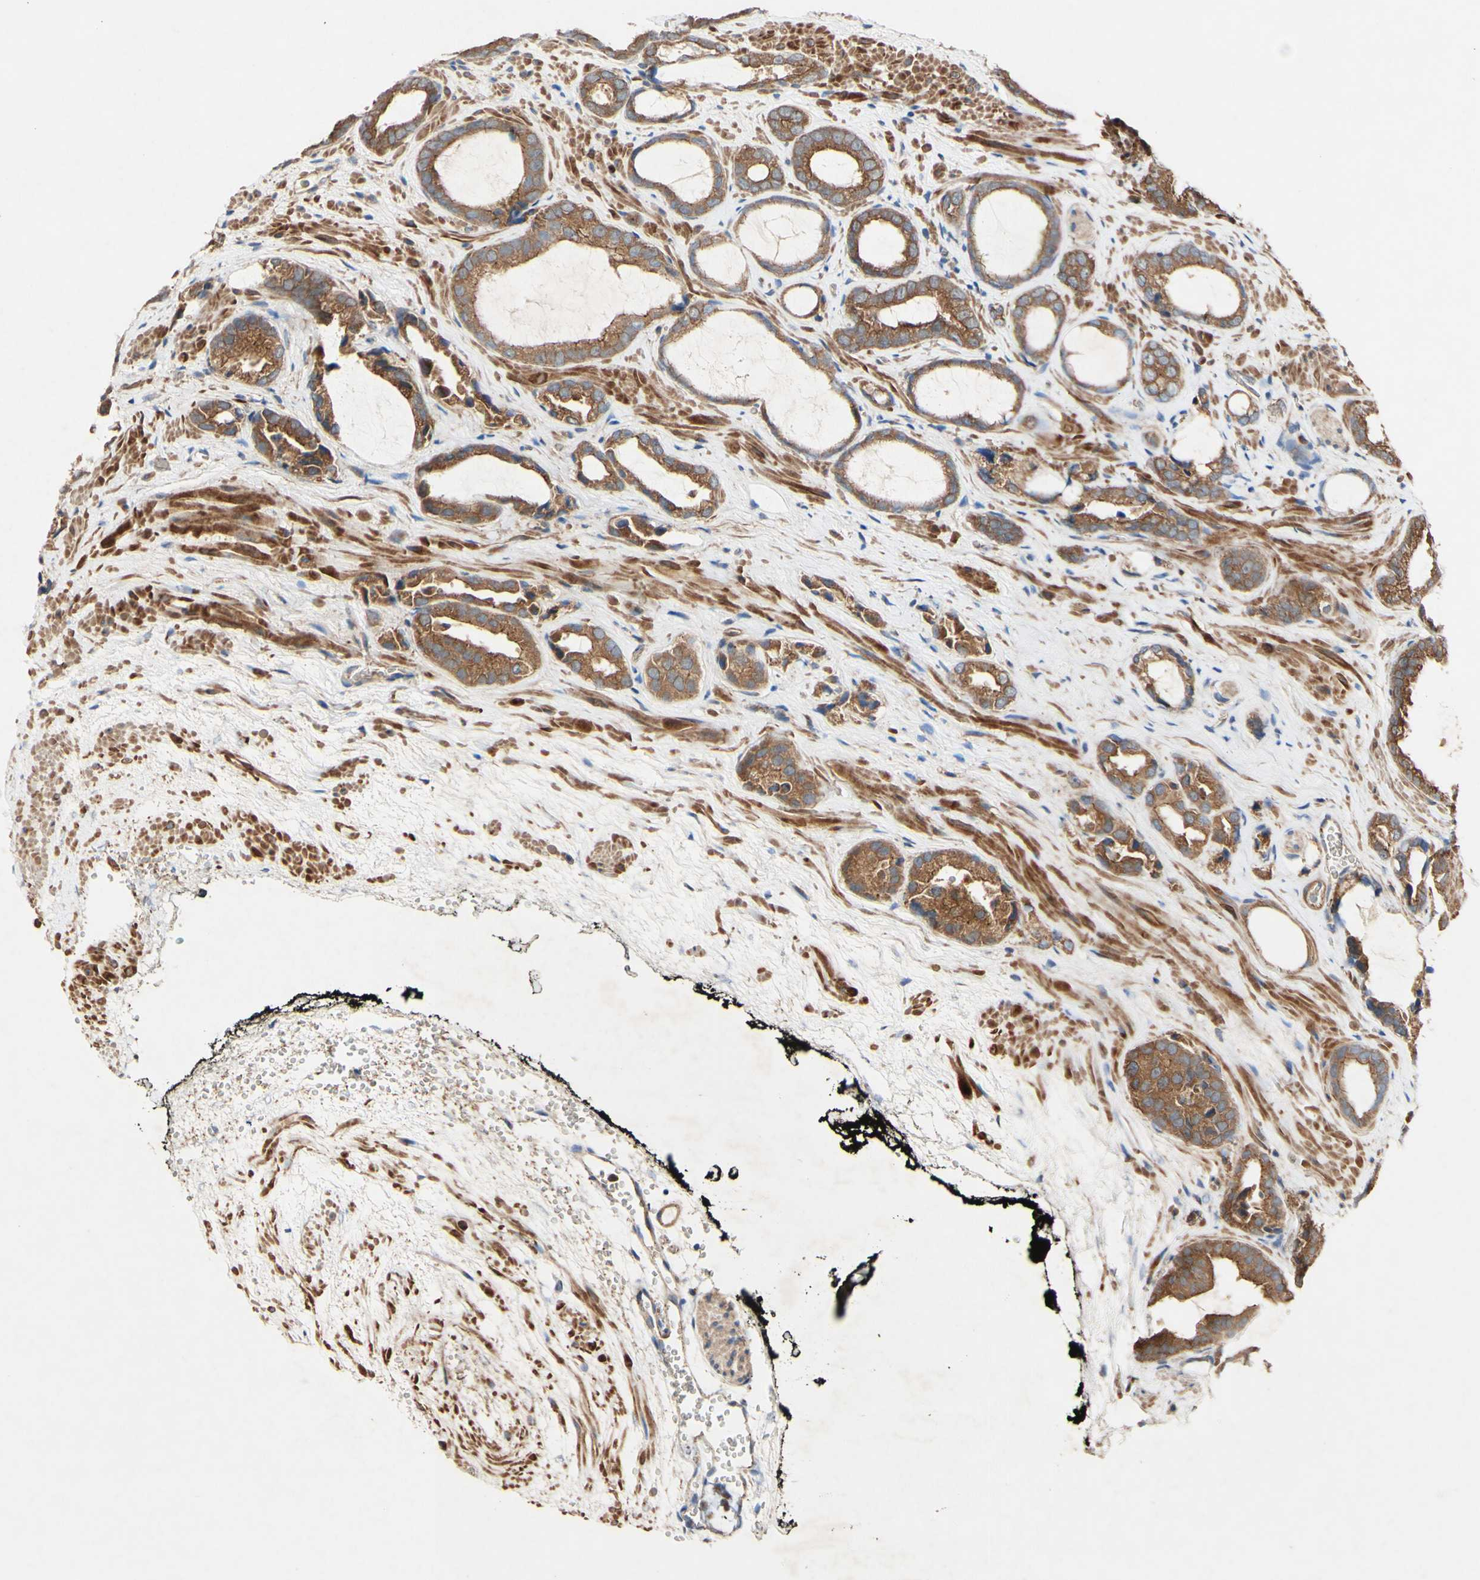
{"staining": {"intensity": "strong", "quantity": ">75%", "location": "cytoplasmic/membranous"}, "tissue": "prostate cancer", "cell_type": "Tumor cells", "image_type": "cancer", "snomed": [{"axis": "morphology", "description": "Adenocarcinoma, Low grade"}, {"axis": "topography", "description": "Prostate"}], "caption": "Low-grade adenocarcinoma (prostate) tissue reveals strong cytoplasmic/membranous expression in about >75% of tumor cells, visualized by immunohistochemistry. (DAB IHC with brightfield microscopy, high magnification).", "gene": "PDGFB", "patient": {"sex": "male", "age": 60}}